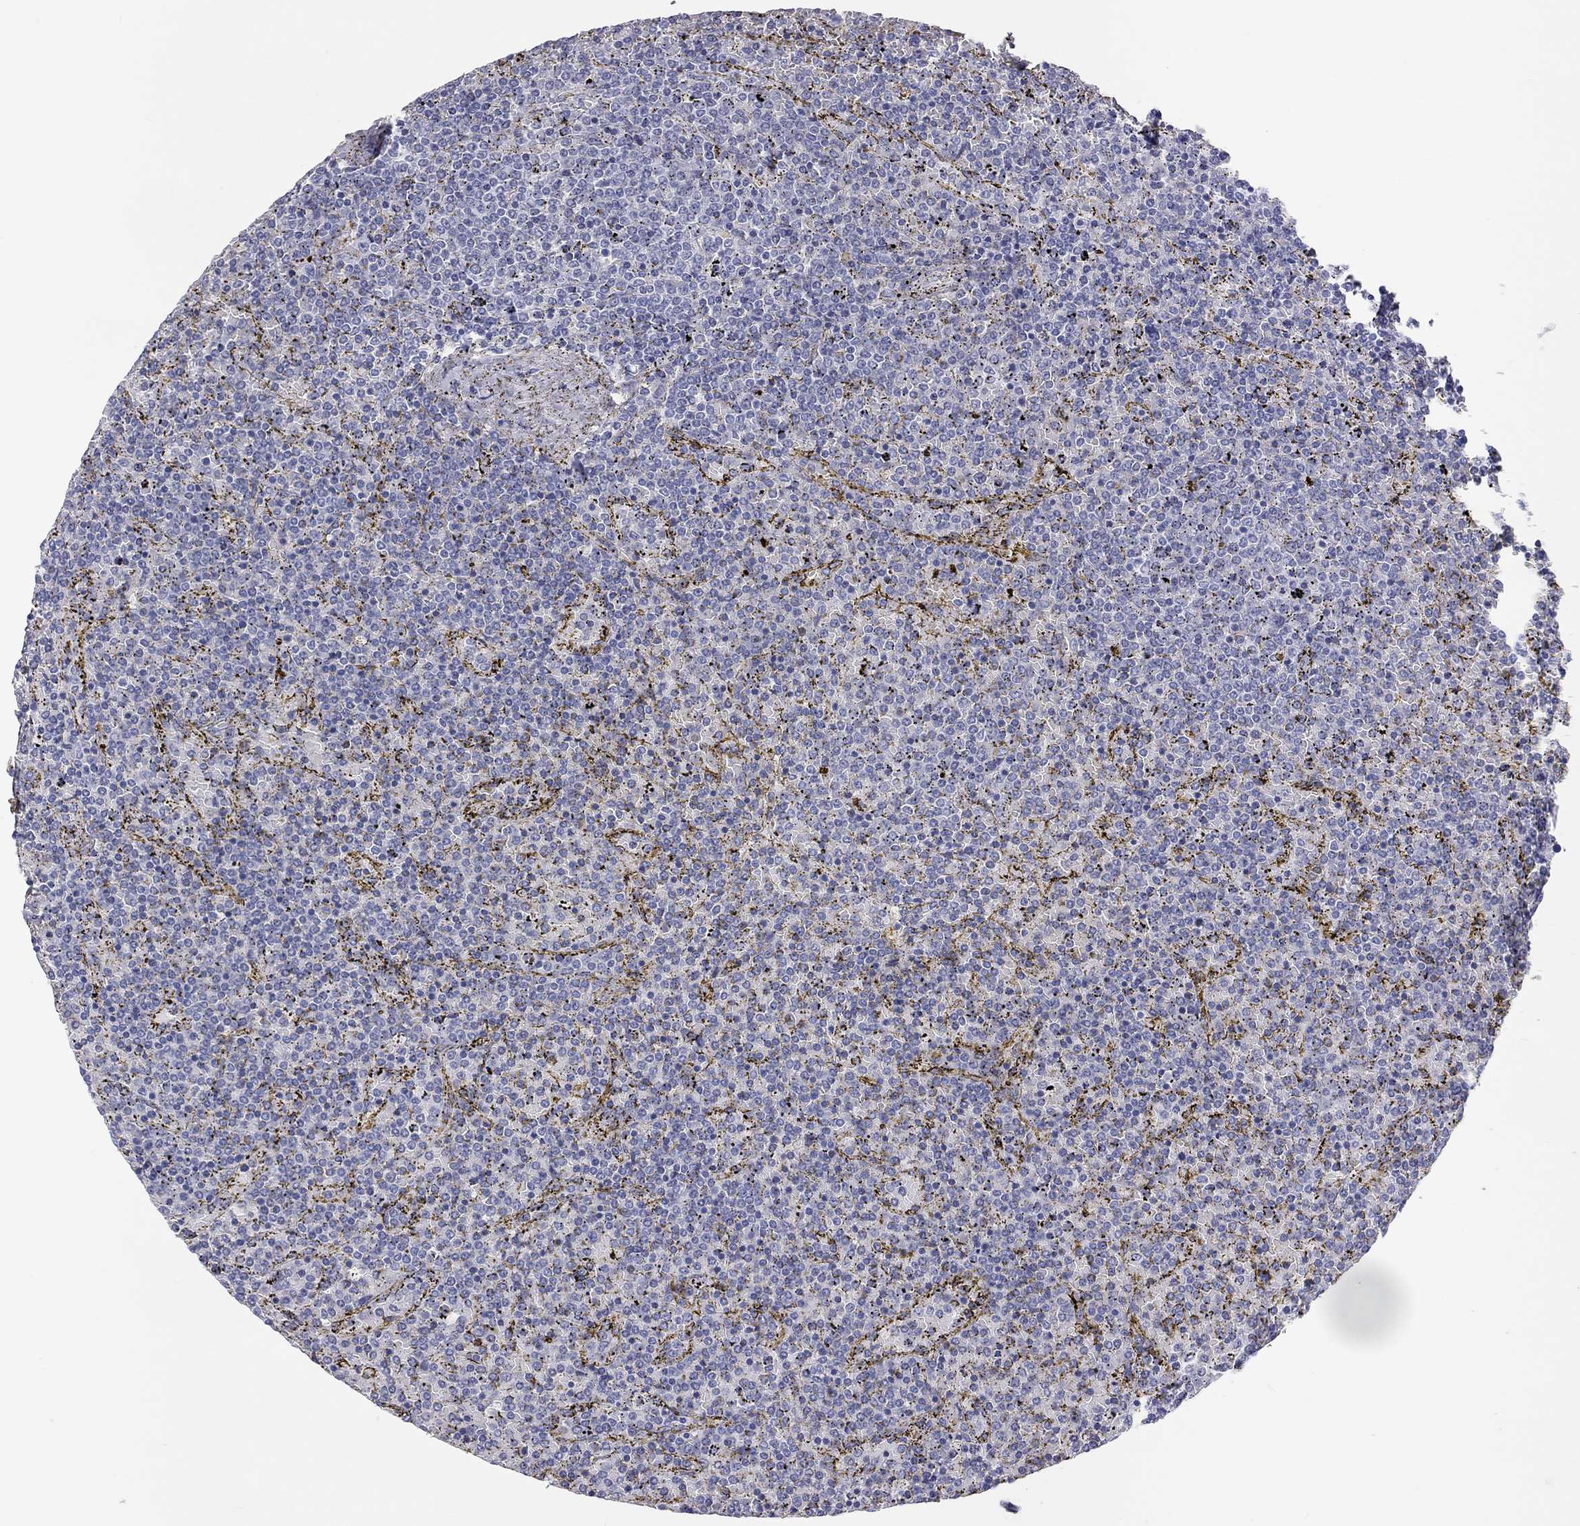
{"staining": {"intensity": "negative", "quantity": "none", "location": "none"}, "tissue": "lymphoma", "cell_type": "Tumor cells", "image_type": "cancer", "snomed": [{"axis": "morphology", "description": "Malignant lymphoma, non-Hodgkin's type, Low grade"}, {"axis": "topography", "description": "Spleen"}], "caption": "IHC of malignant lymphoma, non-Hodgkin's type (low-grade) reveals no staining in tumor cells.", "gene": "ST7L", "patient": {"sex": "female", "age": 77}}